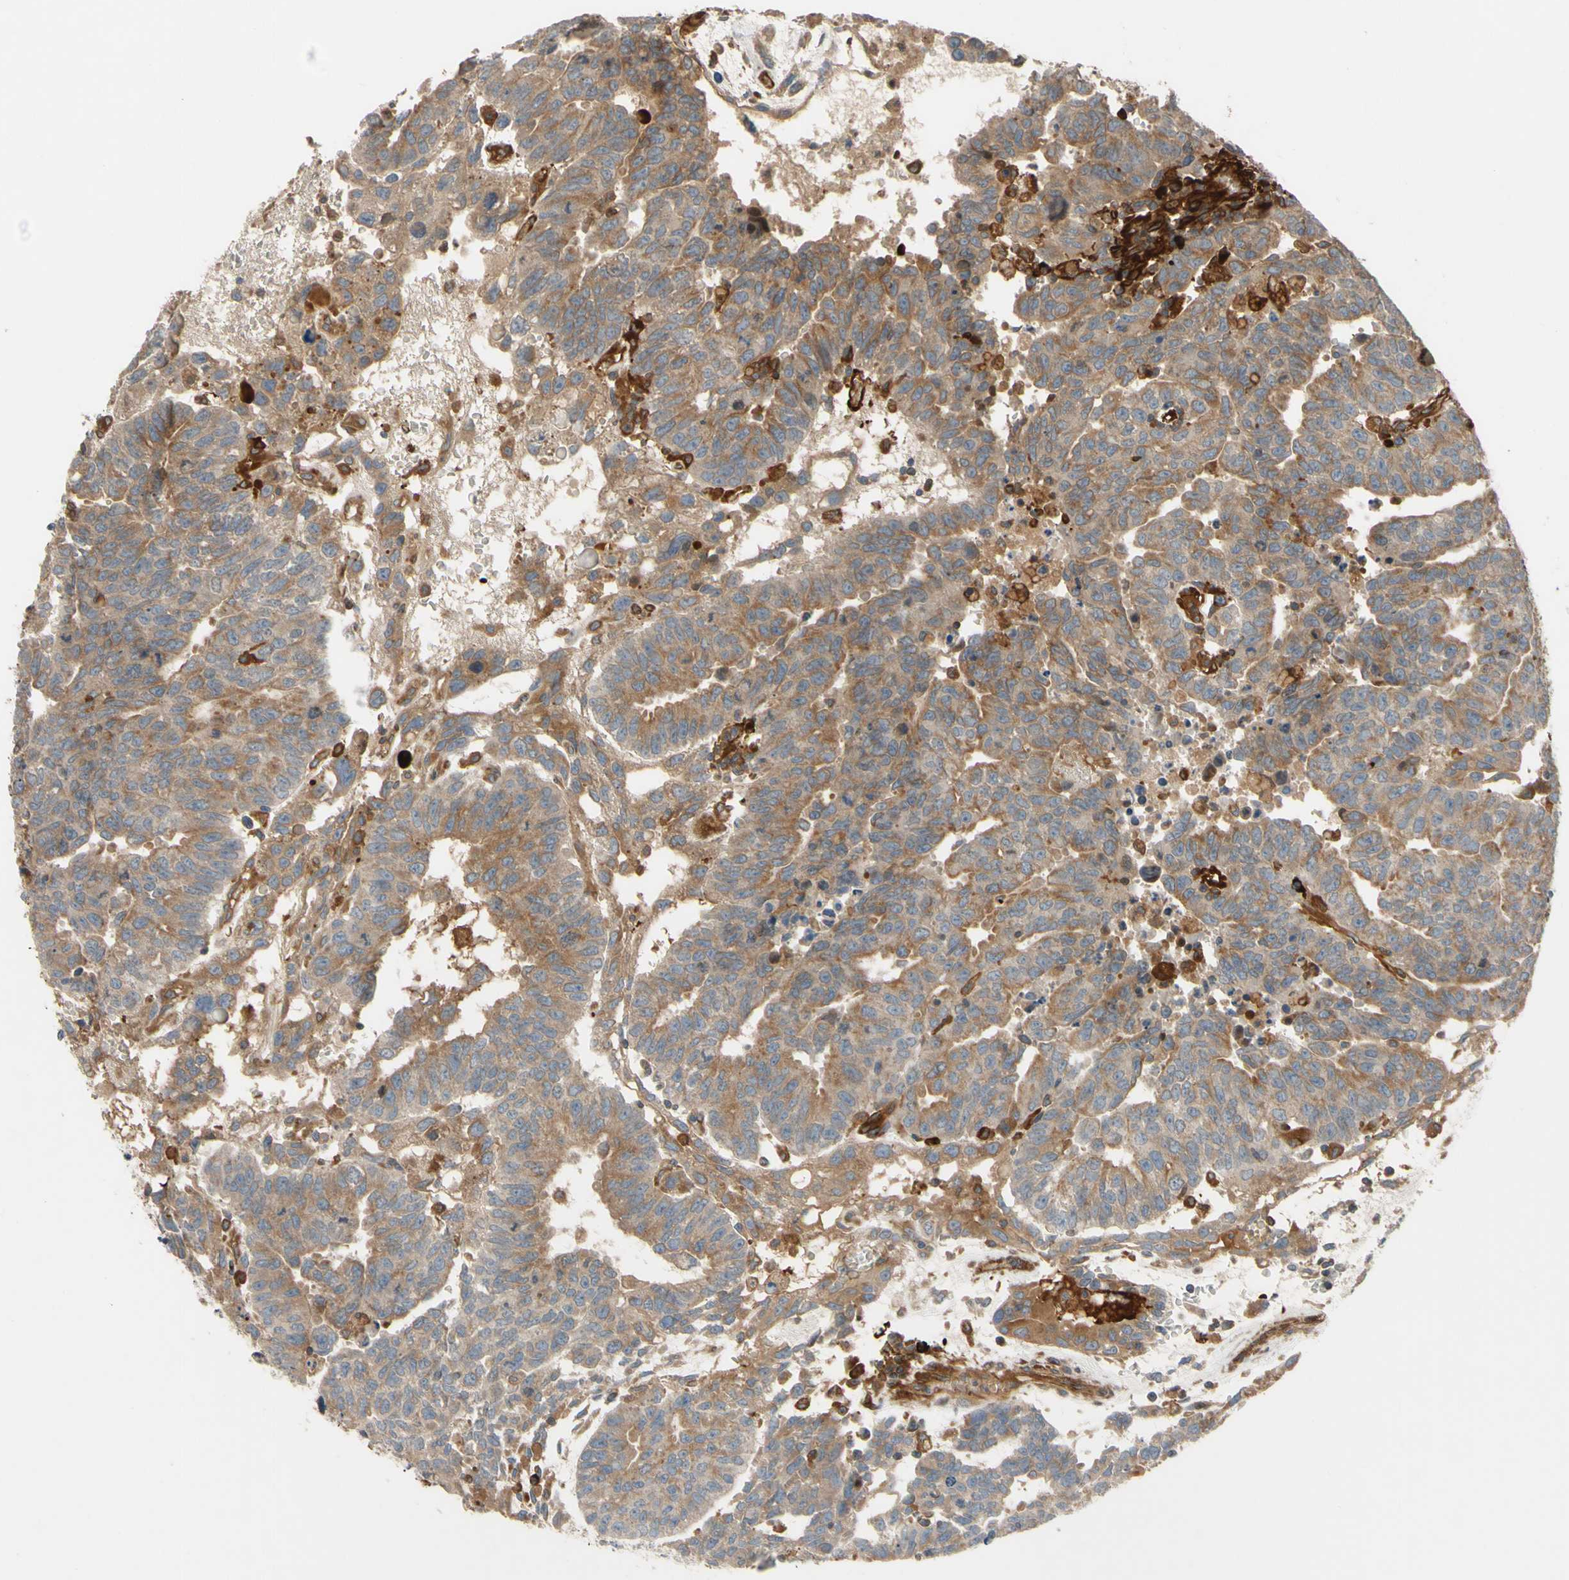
{"staining": {"intensity": "moderate", "quantity": ">75%", "location": "cytoplasmic/membranous"}, "tissue": "testis cancer", "cell_type": "Tumor cells", "image_type": "cancer", "snomed": [{"axis": "morphology", "description": "Seminoma, NOS"}, {"axis": "morphology", "description": "Carcinoma, Embryonal, NOS"}, {"axis": "topography", "description": "Testis"}], "caption": "This micrograph reveals testis cancer stained with IHC to label a protein in brown. The cytoplasmic/membranous of tumor cells show moderate positivity for the protein. Nuclei are counter-stained blue.", "gene": "SPTLC1", "patient": {"sex": "male", "age": 52}}